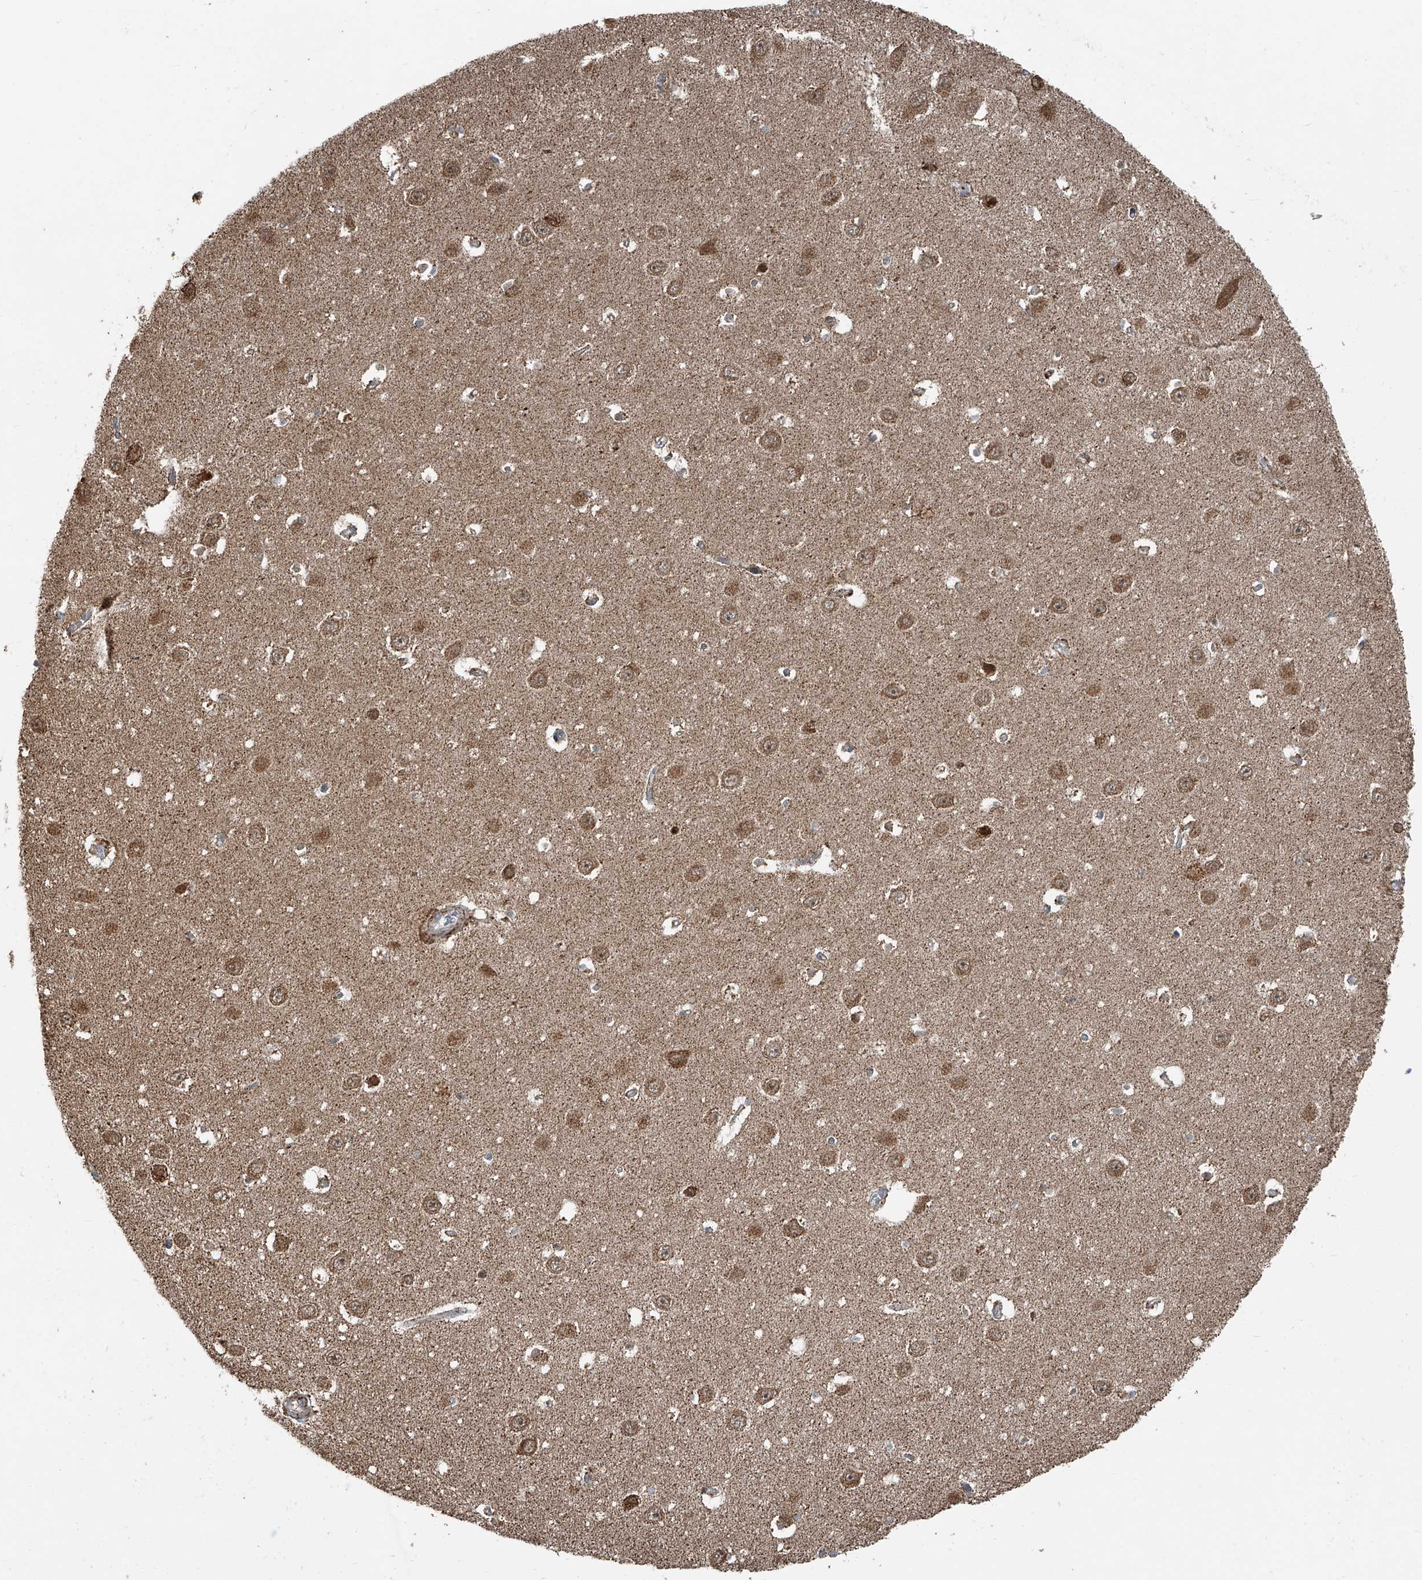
{"staining": {"intensity": "strong", "quantity": "<25%", "location": "cytoplasmic/membranous,nuclear"}, "tissue": "hippocampus", "cell_type": "Glial cells", "image_type": "normal", "snomed": [{"axis": "morphology", "description": "Normal tissue, NOS"}, {"axis": "topography", "description": "Hippocampus"}], "caption": "The image reveals immunohistochemical staining of benign hippocampus. There is strong cytoplasmic/membranous,nuclear positivity is seen in approximately <25% of glial cells.", "gene": "CHRNA7", "patient": {"sex": "female", "age": 64}}